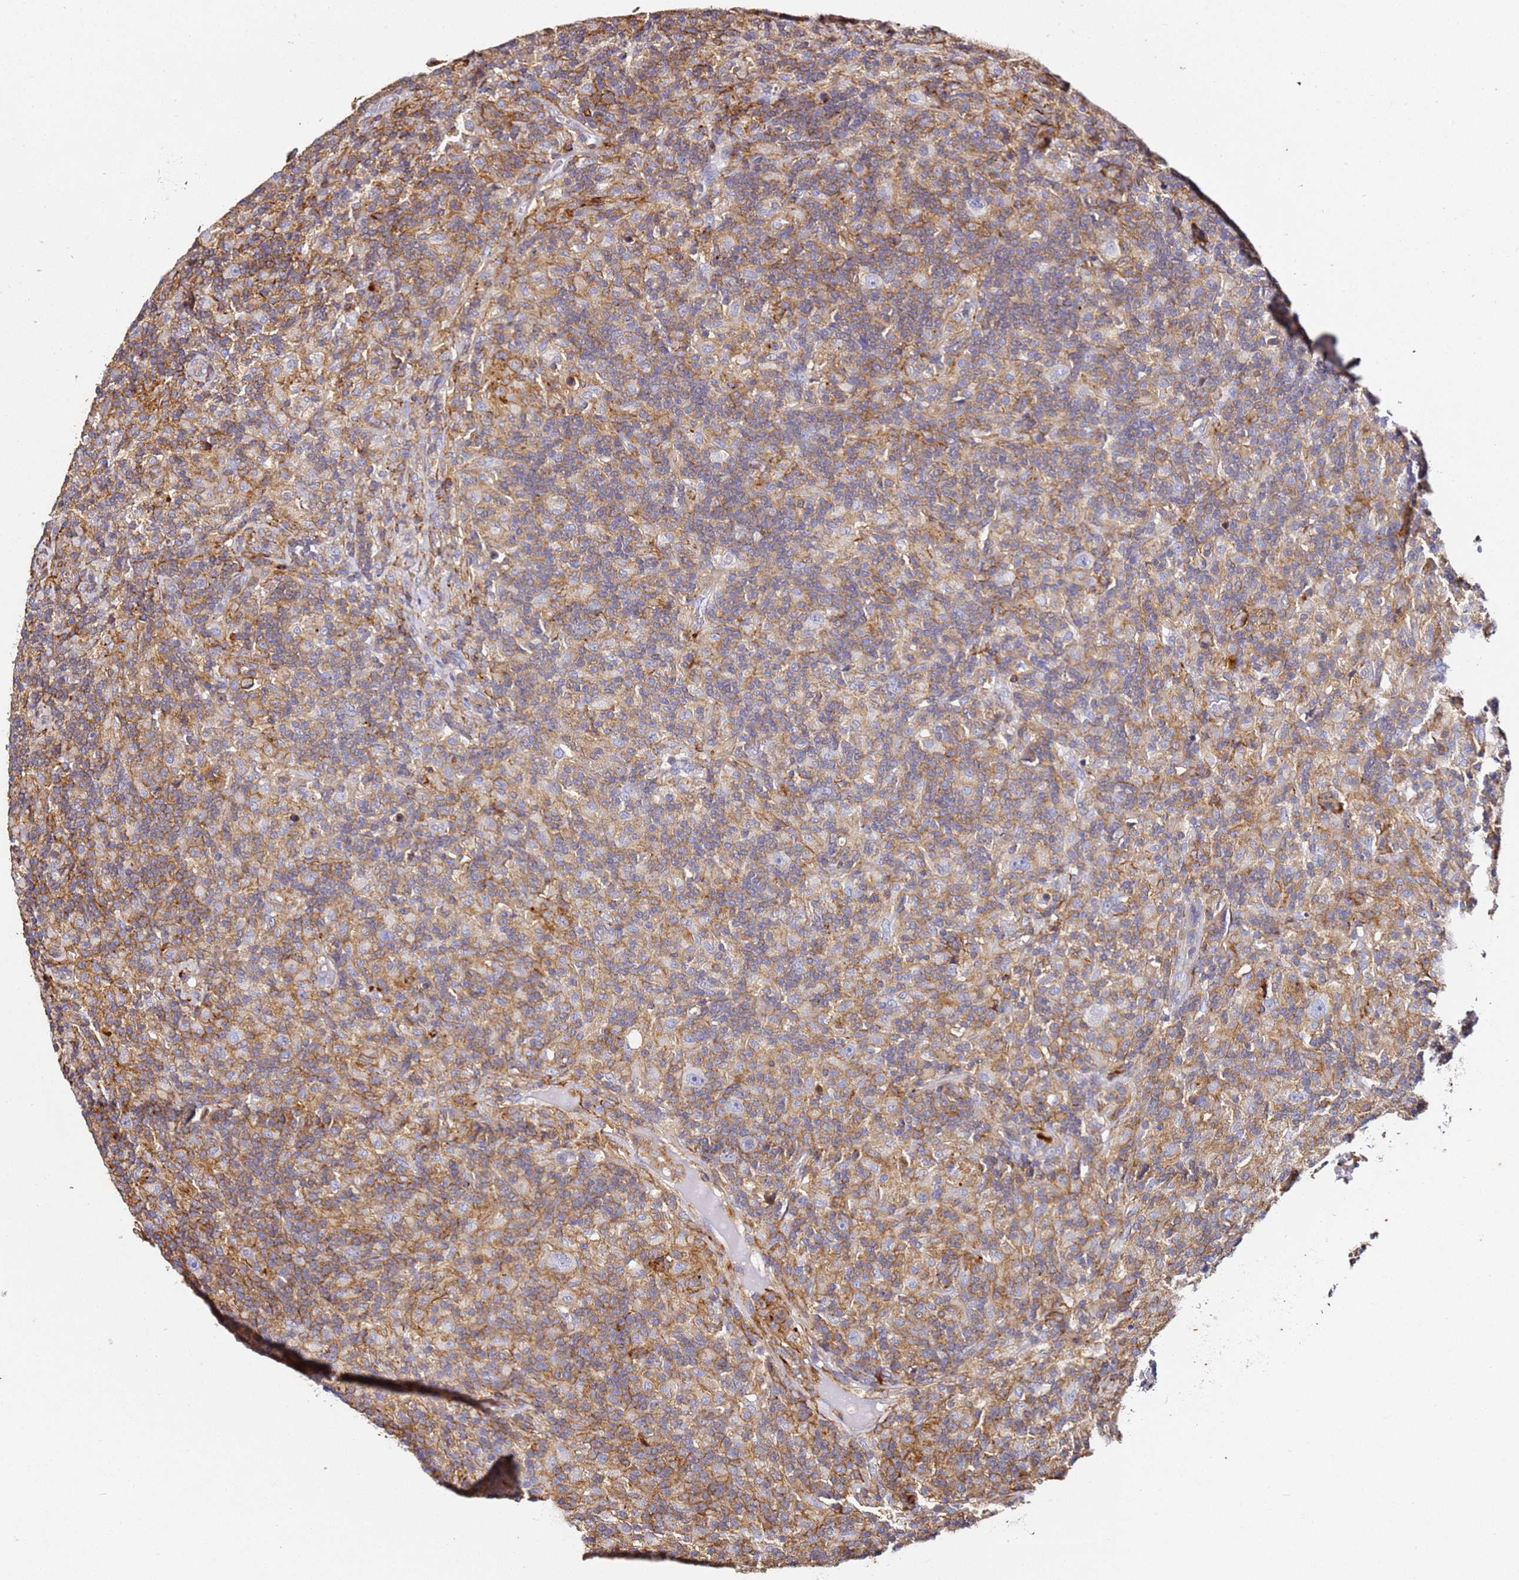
{"staining": {"intensity": "negative", "quantity": "none", "location": "none"}, "tissue": "lymphoma", "cell_type": "Tumor cells", "image_type": "cancer", "snomed": [{"axis": "morphology", "description": "Hodgkin's disease, NOS"}, {"axis": "topography", "description": "Lymph node"}], "caption": "High power microscopy micrograph of an IHC image of lymphoma, revealing no significant expression in tumor cells.", "gene": "ZNF671", "patient": {"sex": "male", "age": 70}}